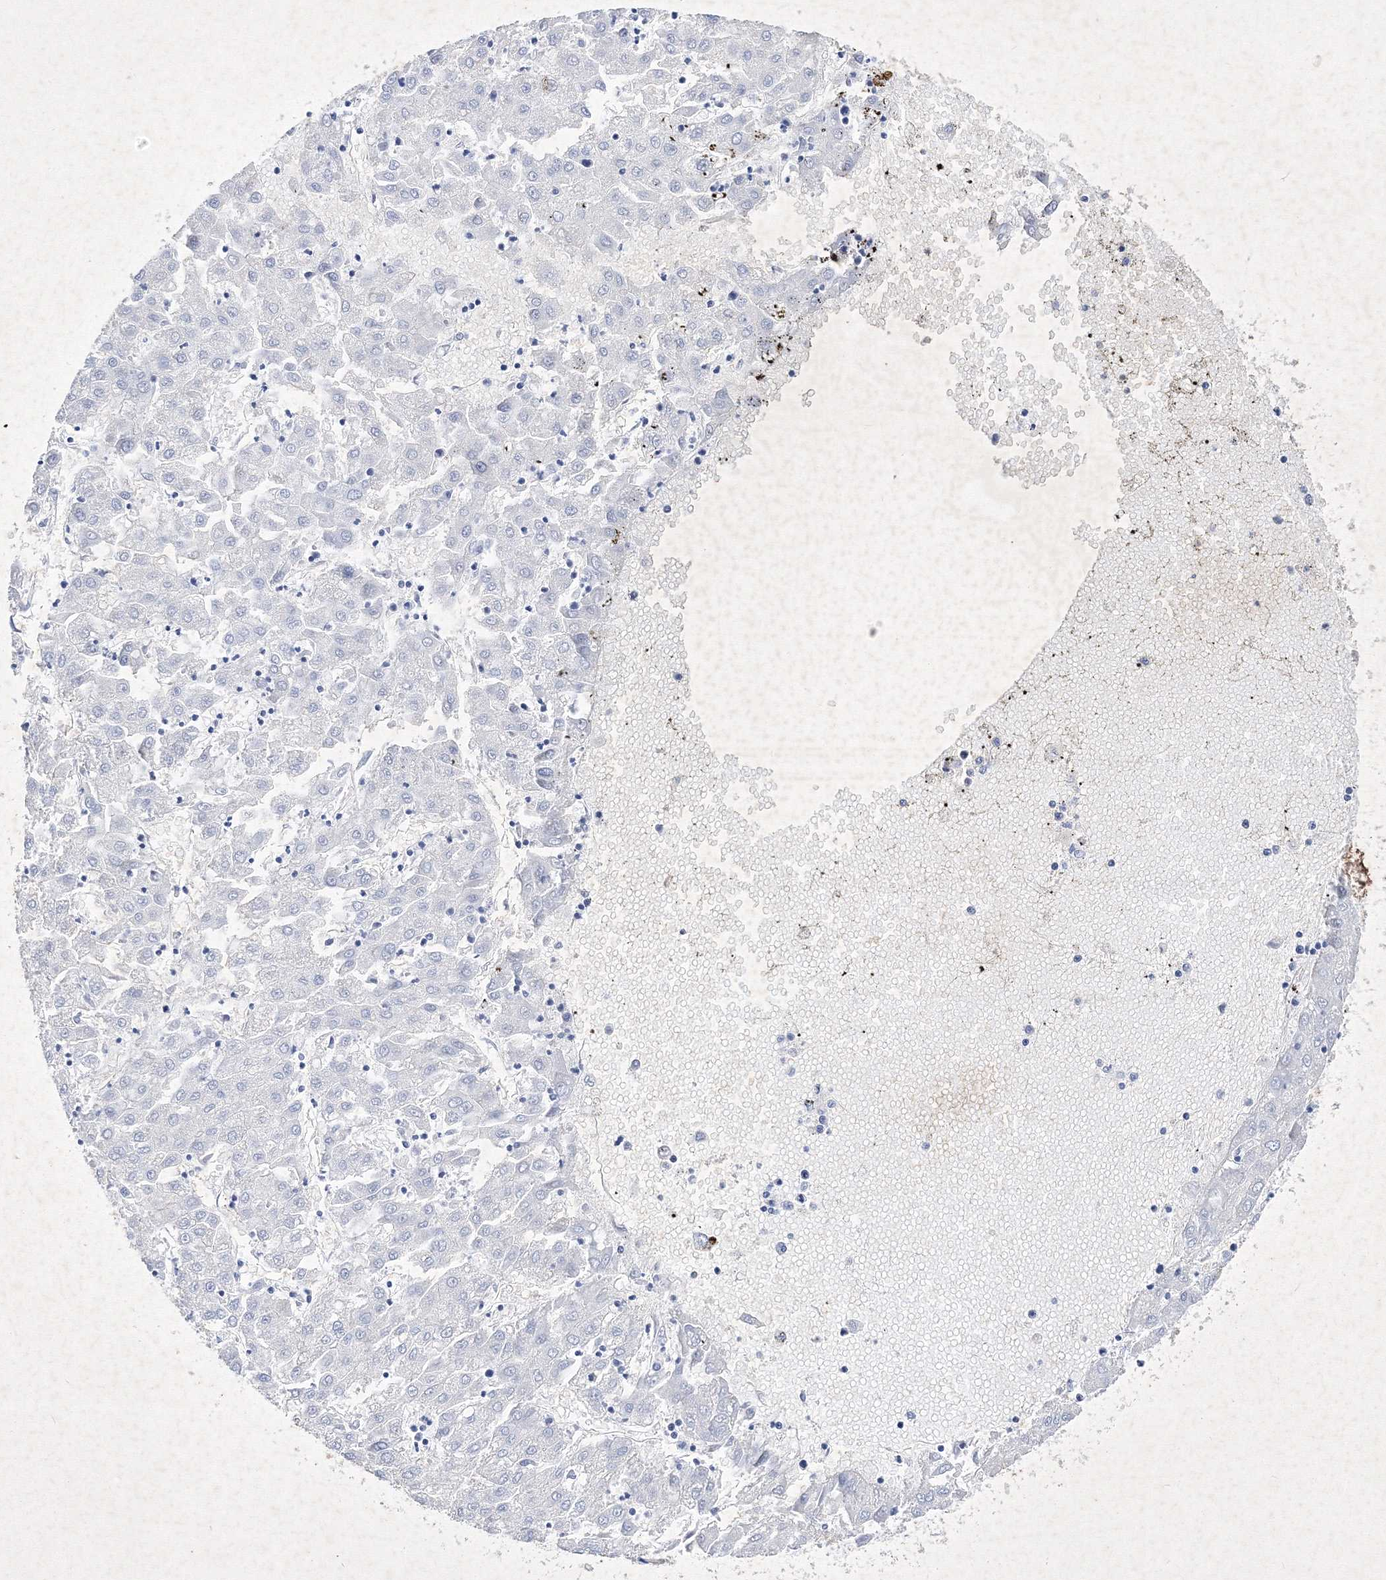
{"staining": {"intensity": "negative", "quantity": "none", "location": "none"}, "tissue": "liver cancer", "cell_type": "Tumor cells", "image_type": "cancer", "snomed": [{"axis": "morphology", "description": "Carcinoma, Hepatocellular, NOS"}, {"axis": "topography", "description": "Liver"}], "caption": "IHC of human liver cancer exhibits no staining in tumor cells.", "gene": "GPN1", "patient": {"sex": "male", "age": 72}}